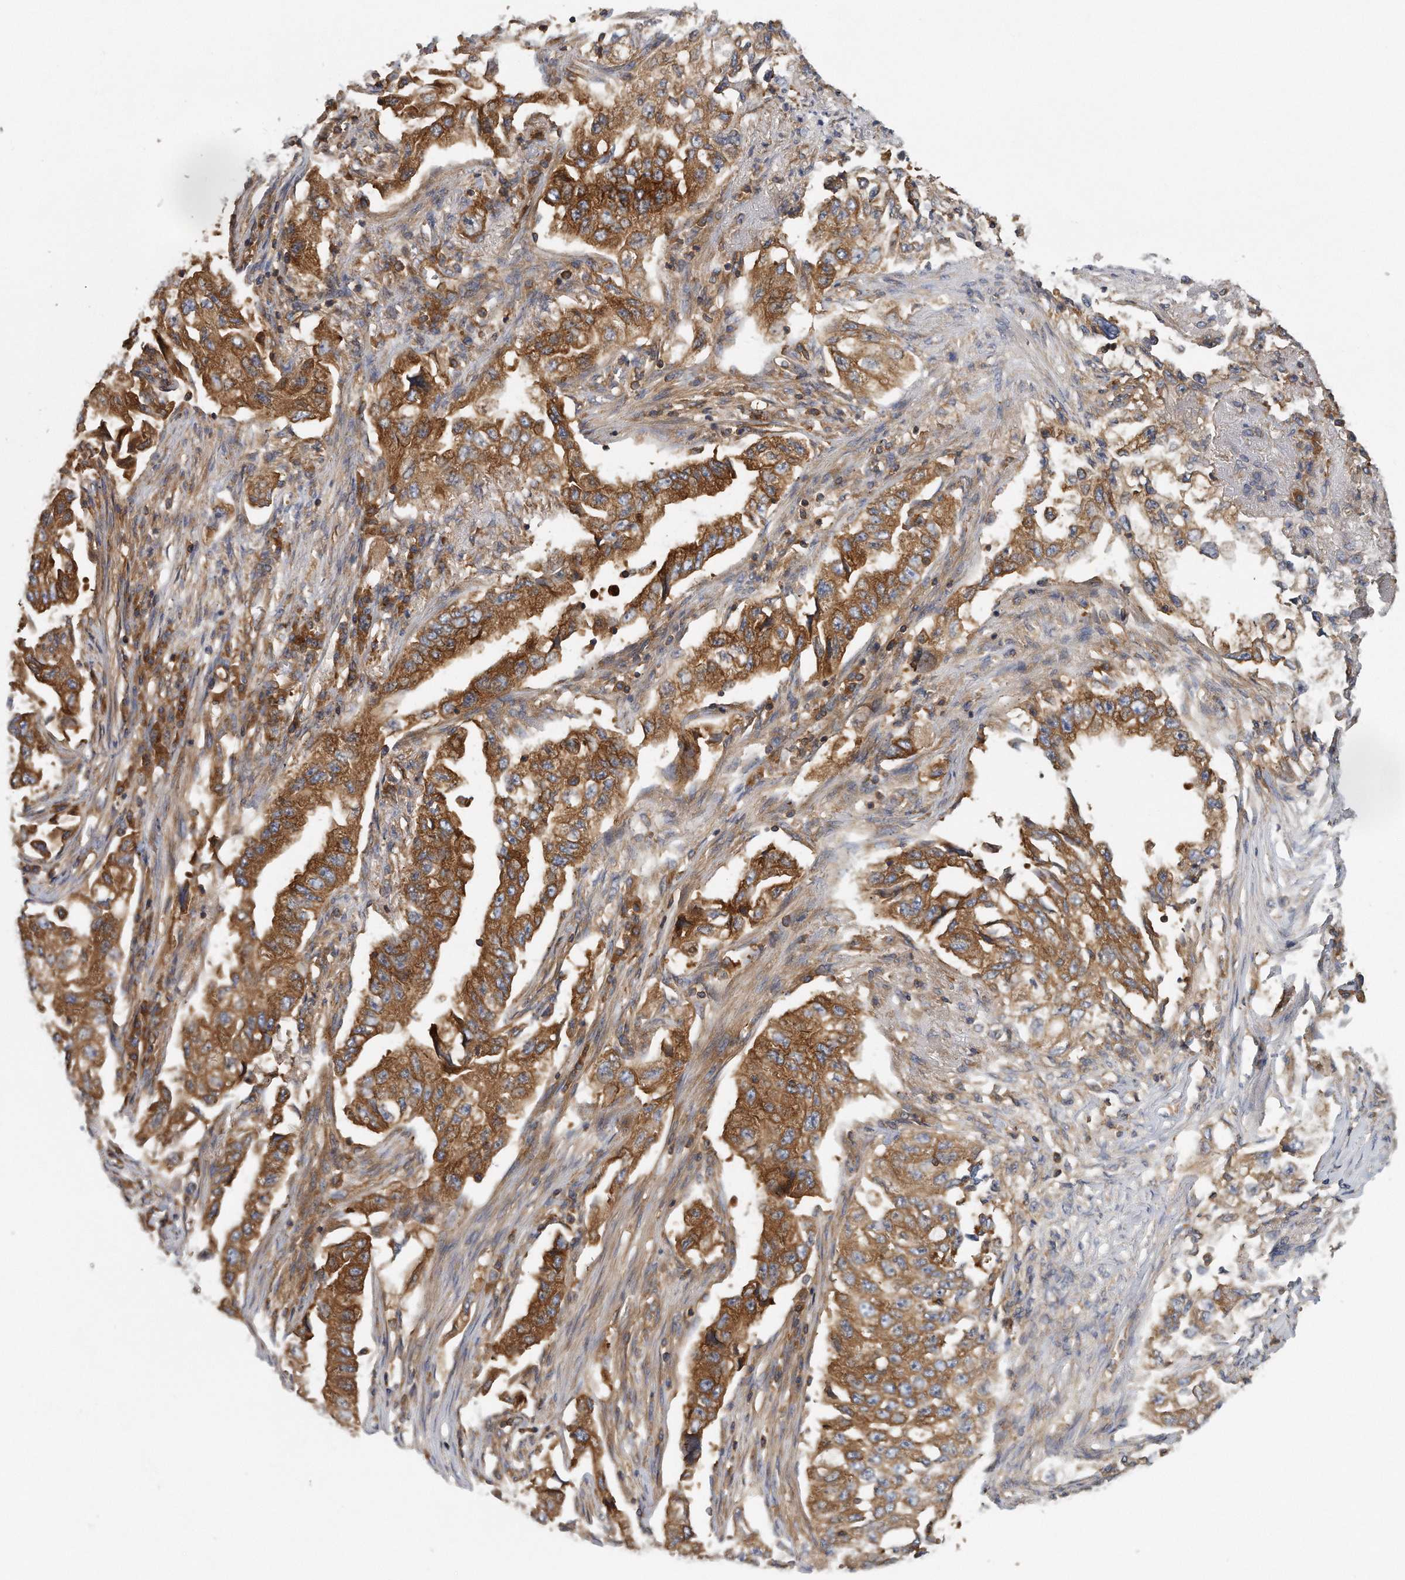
{"staining": {"intensity": "strong", "quantity": "25%-75%", "location": "cytoplasmic/membranous"}, "tissue": "lung cancer", "cell_type": "Tumor cells", "image_type": "cancer", "snomed": [{"axis": "morphology", "description": "Adenocarcinoma, NOS"}, {"axis": "topography", "description": "Lung"}], "caption": "Immunohistochemical staining of human lung cancer (adenocarcinoma) shows strong cytoplasmic/membranous protein staining in about 25%-75% of tumor cells. The protein is stained brown, and the nuclei are stained in blue (DAB (3,3'-diaminobenzidine) IHC with brightfield microscopy, high magnification).", "gene": "EIF3I", "patient": {"sex": "female", "age": 51}}